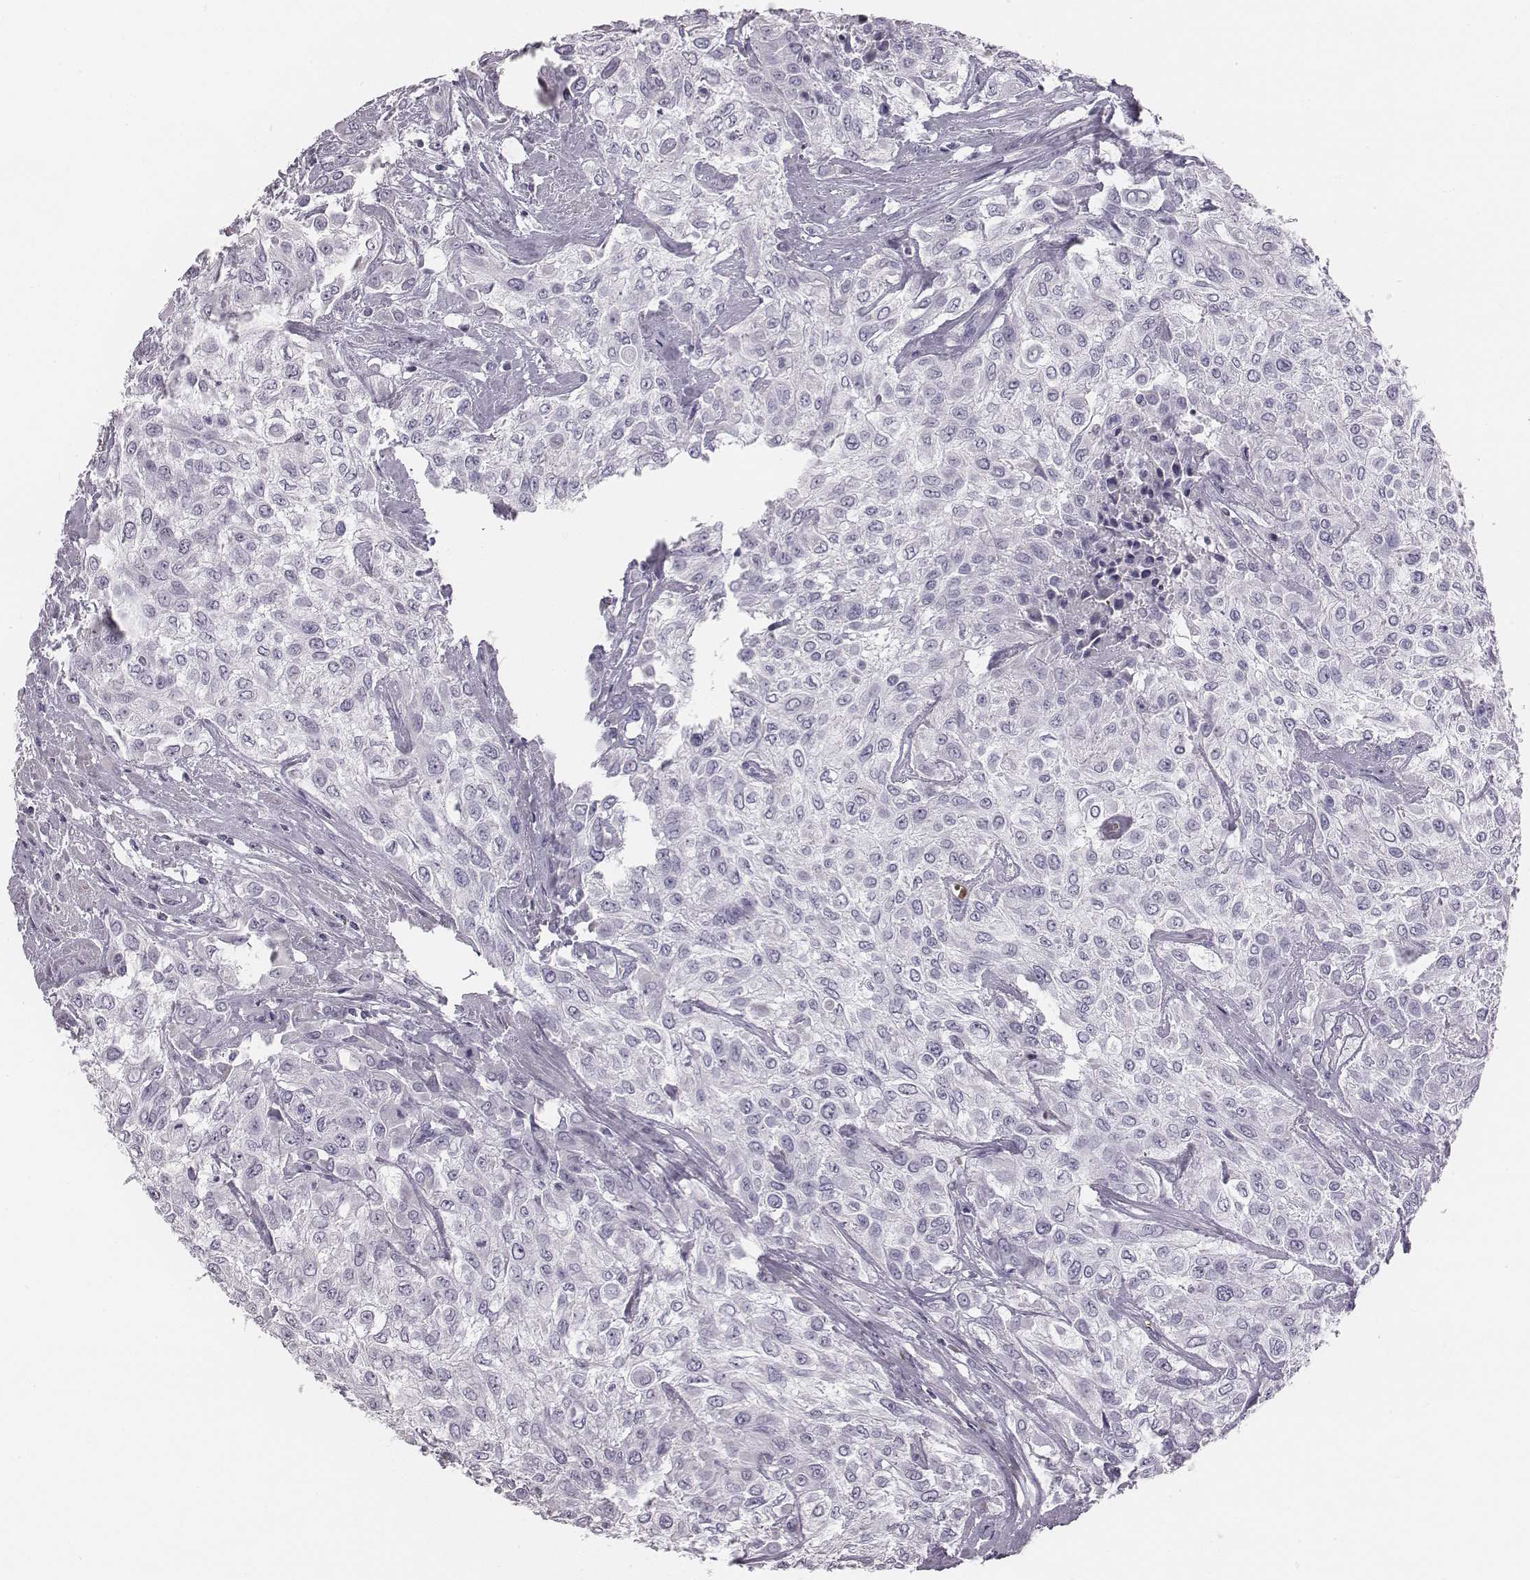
{"staining": {"intensity": "negative", "quantity": "none", "location": "none"}, "tissue": "urothelial cancer", "cell_type": "Tumor cells", "image_type": "cancer", "snomed": [{"axis": "morphology", "description": "Urothelial carcinoma, High grade"}, {"axis": "topography", "description": "Urinary bladder"}], "caption": "Tumor cells are negative for protein expression in human urothelial cancer.", "gene": "HBZ", "patient": {"sex": "male", "age": 57}}